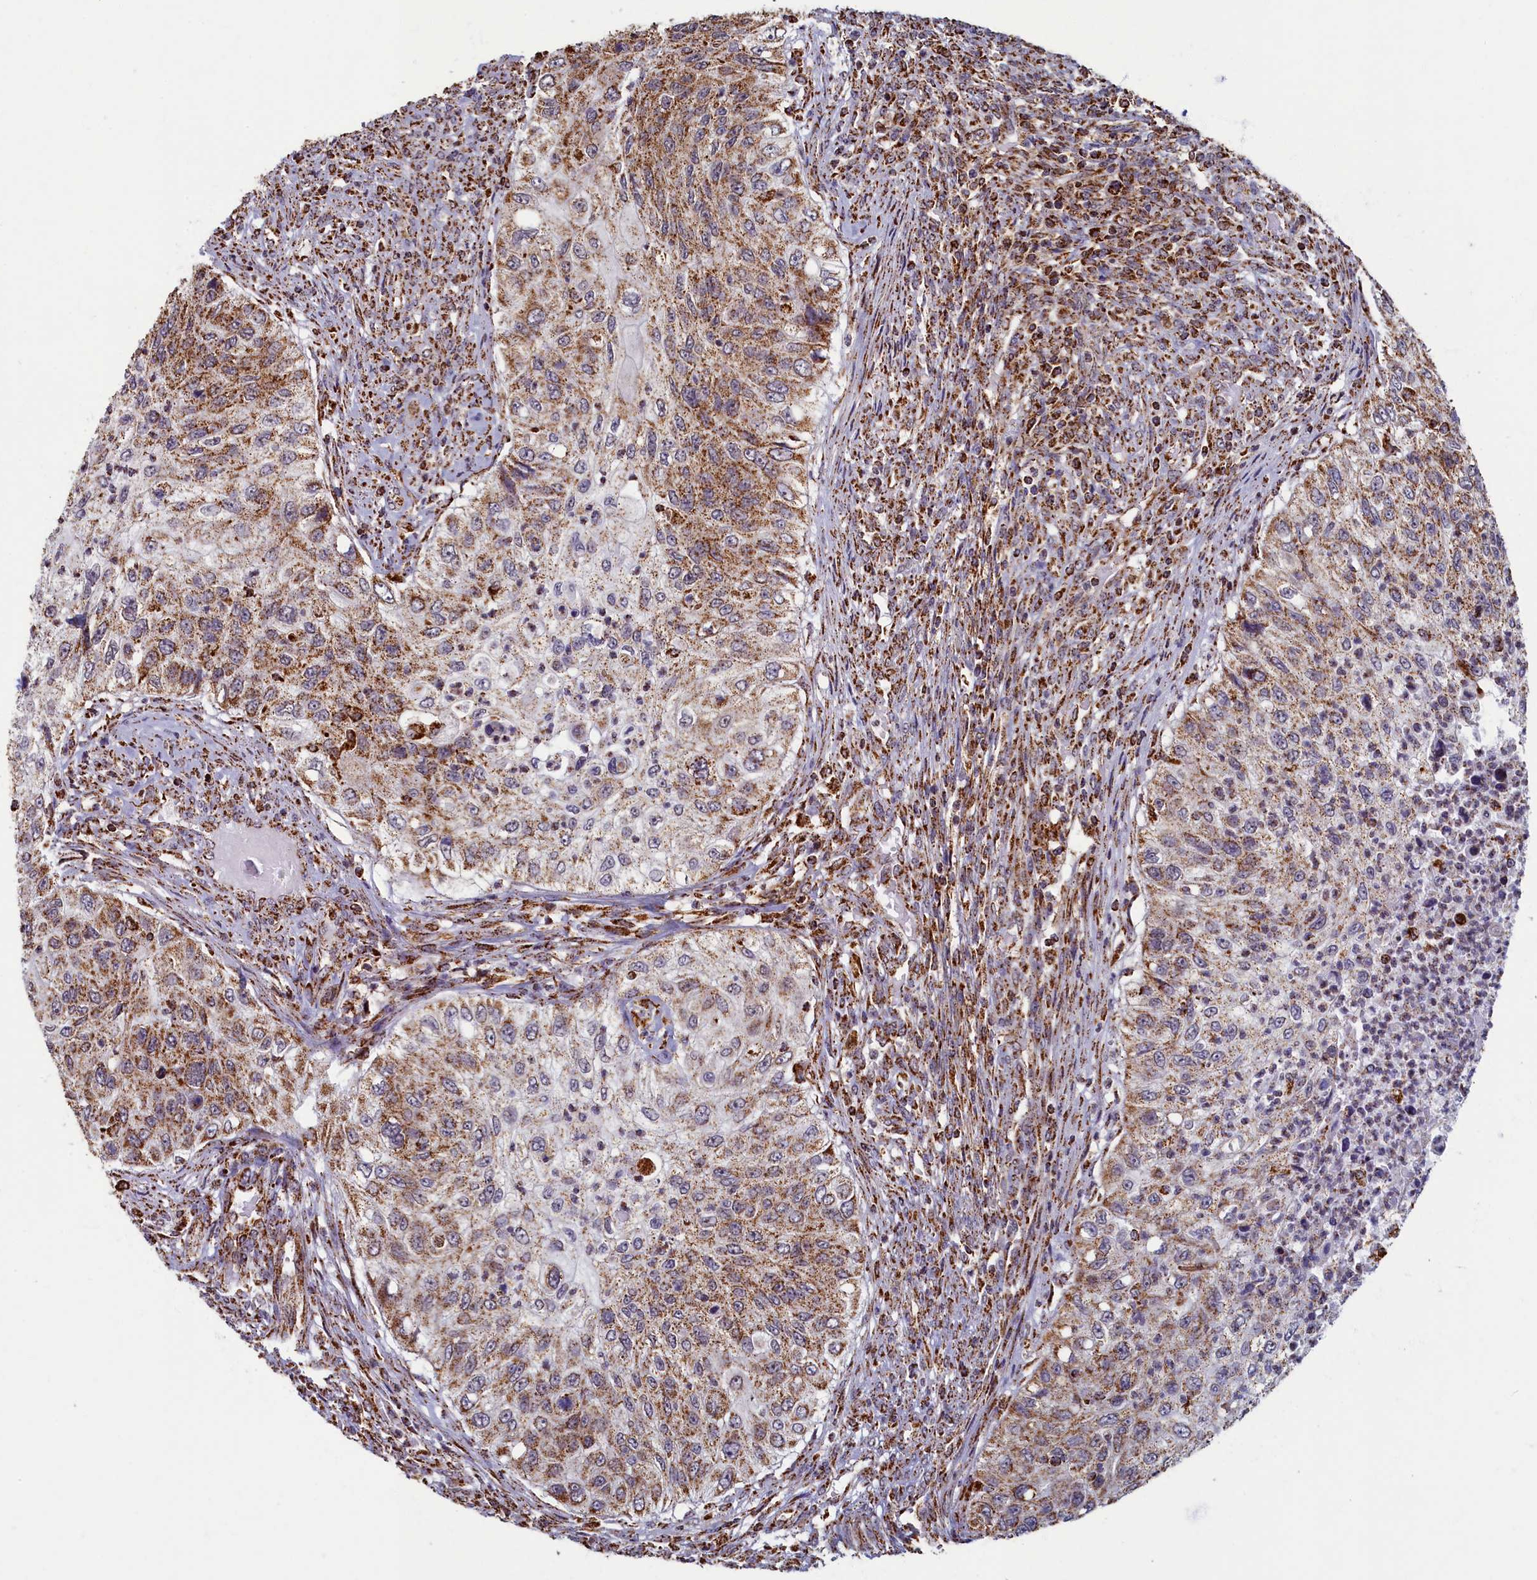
{"staining": {"intensity": "moderate", "quantity": ">75%", "location": "cytoplasmic/membranous"}, "tissue": "urothelial cancer", "cell_type": "Tumor cells", "image_type": "cancer", "snomed": [{"axis": "morphology", "description": "Urothelial carcinoma, High grade"}, {"axis": "topography", "description": "Urinary bladder"}], "caption": "A brown stain shows moderate cytoplasmic/membranous positivity of a protein in human high-grade urothelial carcinoma tumor cells. (DAB IHC with brightfield microscopy, high magnification).", "gene": "SPR", "patient": {"sex": "female", "age": 60}}